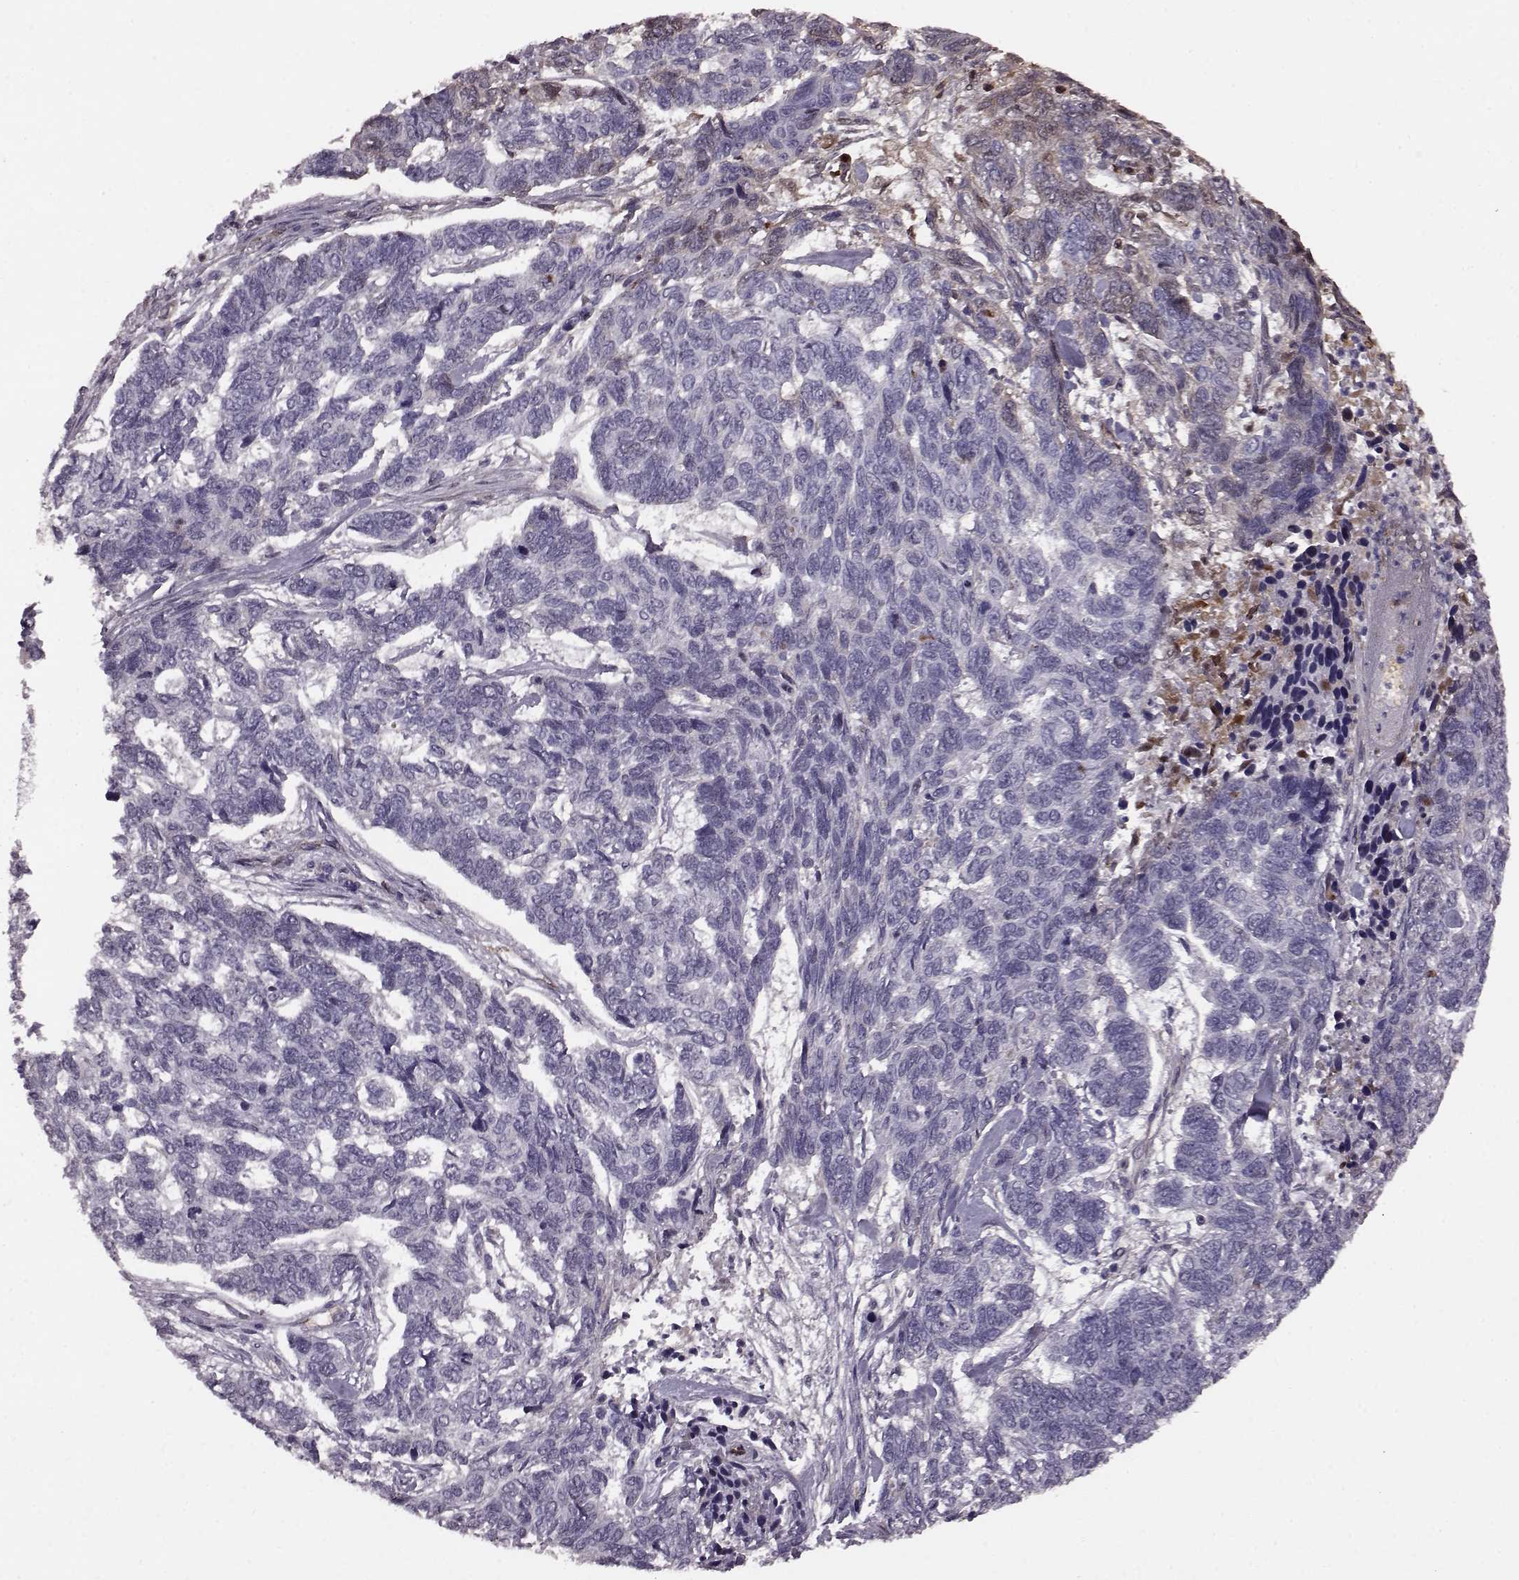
{"staining": {"intensity": "negative", "quantity": "none", "location": "none"}, "tissue": "skin cancer", "cell_type": "Tumor cells", "image_type": "cancer", "snomed": [{"axis": "morphology", "description": "Basal cell carcinoma"}, {"axis": "topography", "description": "Skin"}], "caption": "This is a micrograph of IHC staining of skin basal cell carcinoma, which shows no expression in tumor cells.", "gene": "PROP1", "patient": {"sex": "female", "age": 65}}